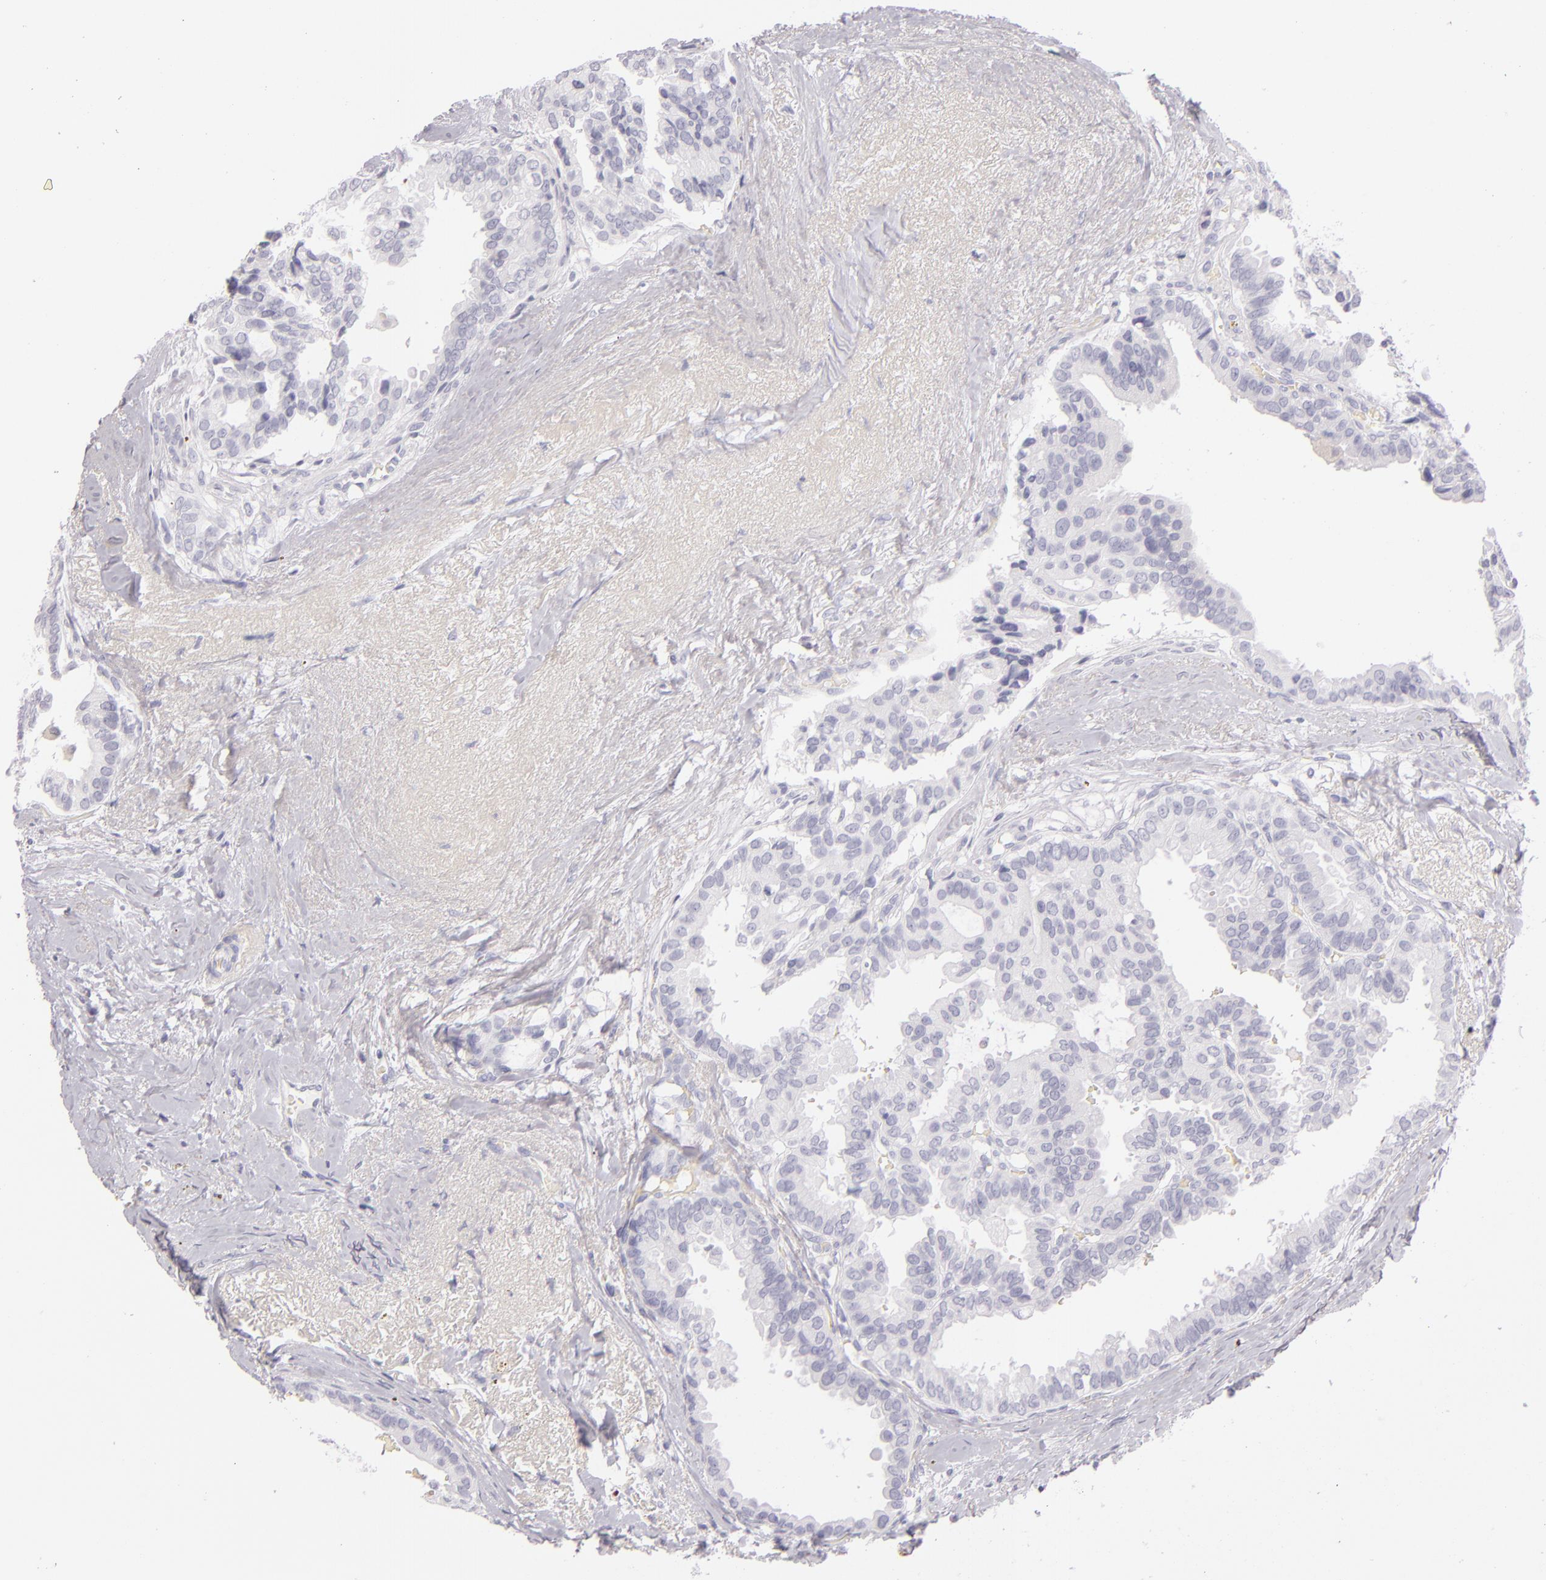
{"staining": {"intensity": "negative", "quantity": "none", "location": "none"}, "tissue": "breast cancer", "cell_type": "Tumor cells", "image_type": "cancer", "snomed": [{"axis": "morphology", "description": "Duct carcinoma"}, {"axis": "topography", "description": "Breast"}], "caption": "This is an IHC histopathology image of breast cancer. There is no expression in tumor cells.", "gene": "FABP1", "patient": {"sex": "female", "age": 69}}